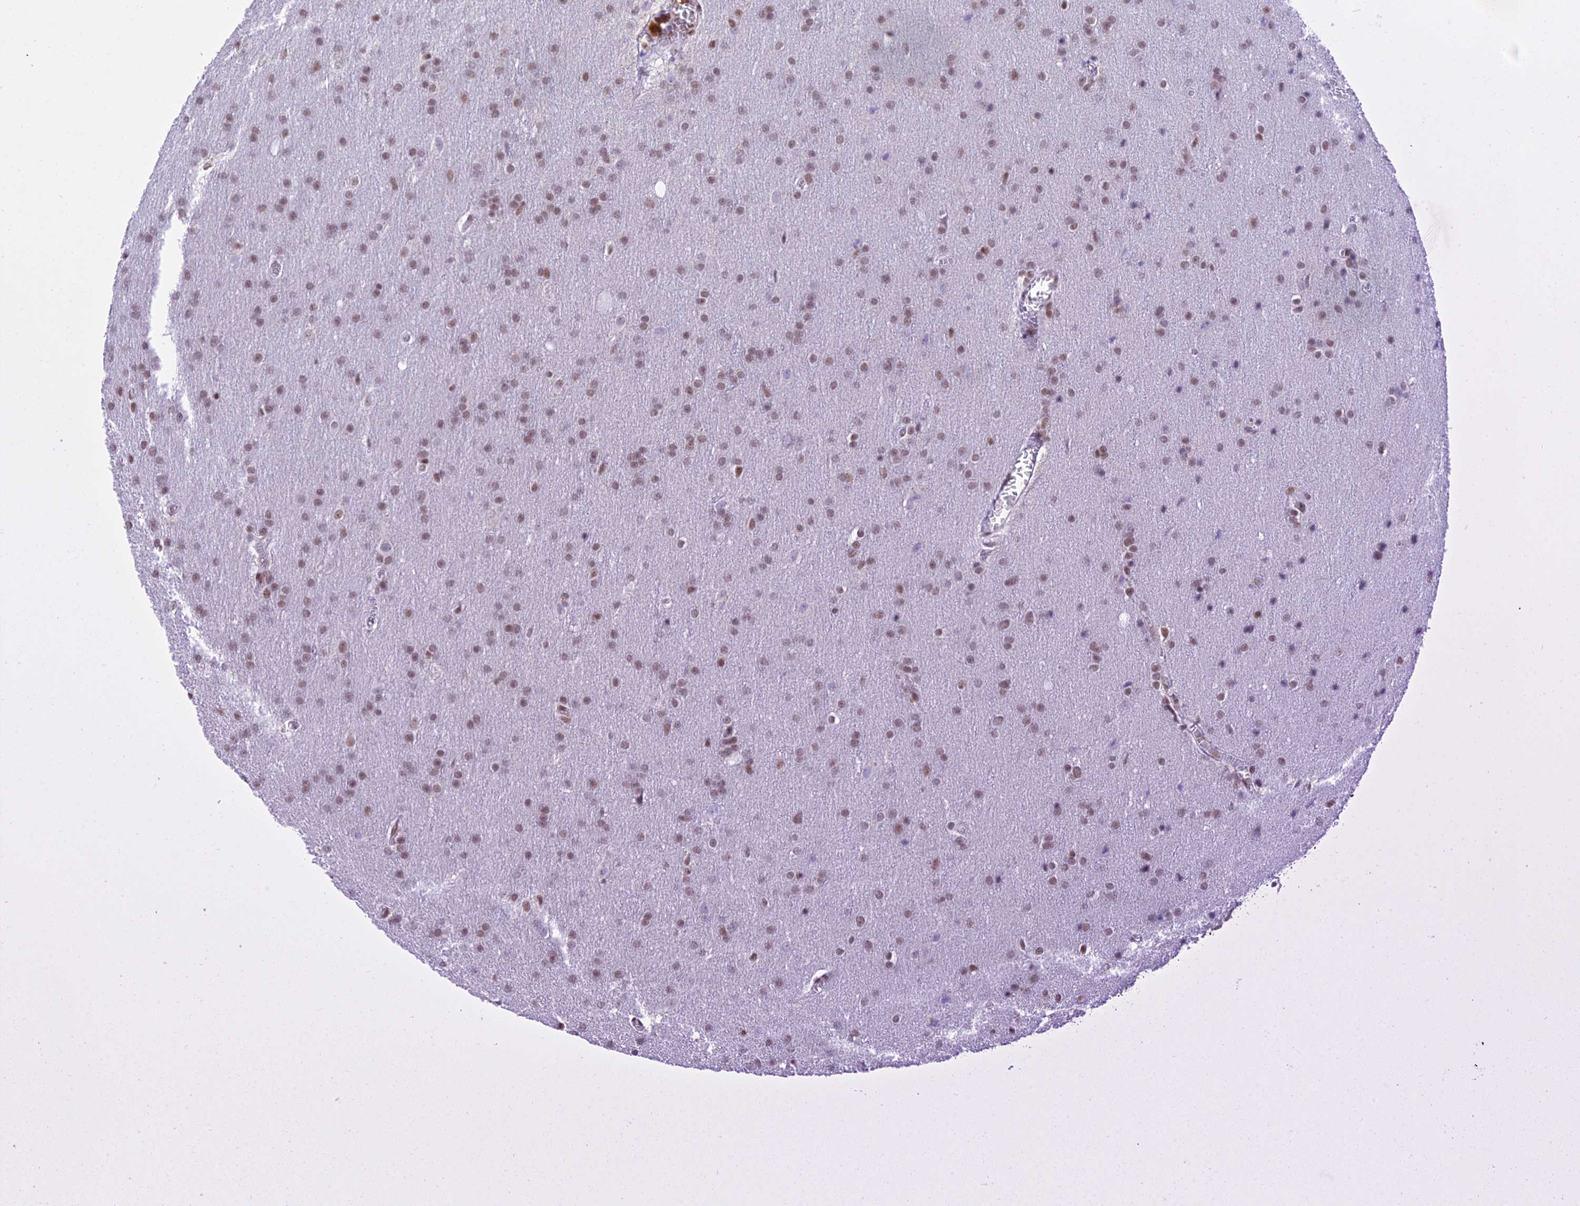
{"staining": {"intensity": "moderate", "quantity": ">75%", "location": "nuclear"}, "tissue": "glioma", "cell_type": "Tumor cells", "image_type": "cancer", "snomed": [{"axis": "morphology", "description": "Glioma, malignant, Low grade"}, {"axis": "topography", "description": "Brain"}], "caption": "Malignant low-grade glioma tissue demonstrates moderate nuclear staining in approximately >75% of tumor cells", "gene": "THAP11", "patient": {"sex": "female", "age": 32}}